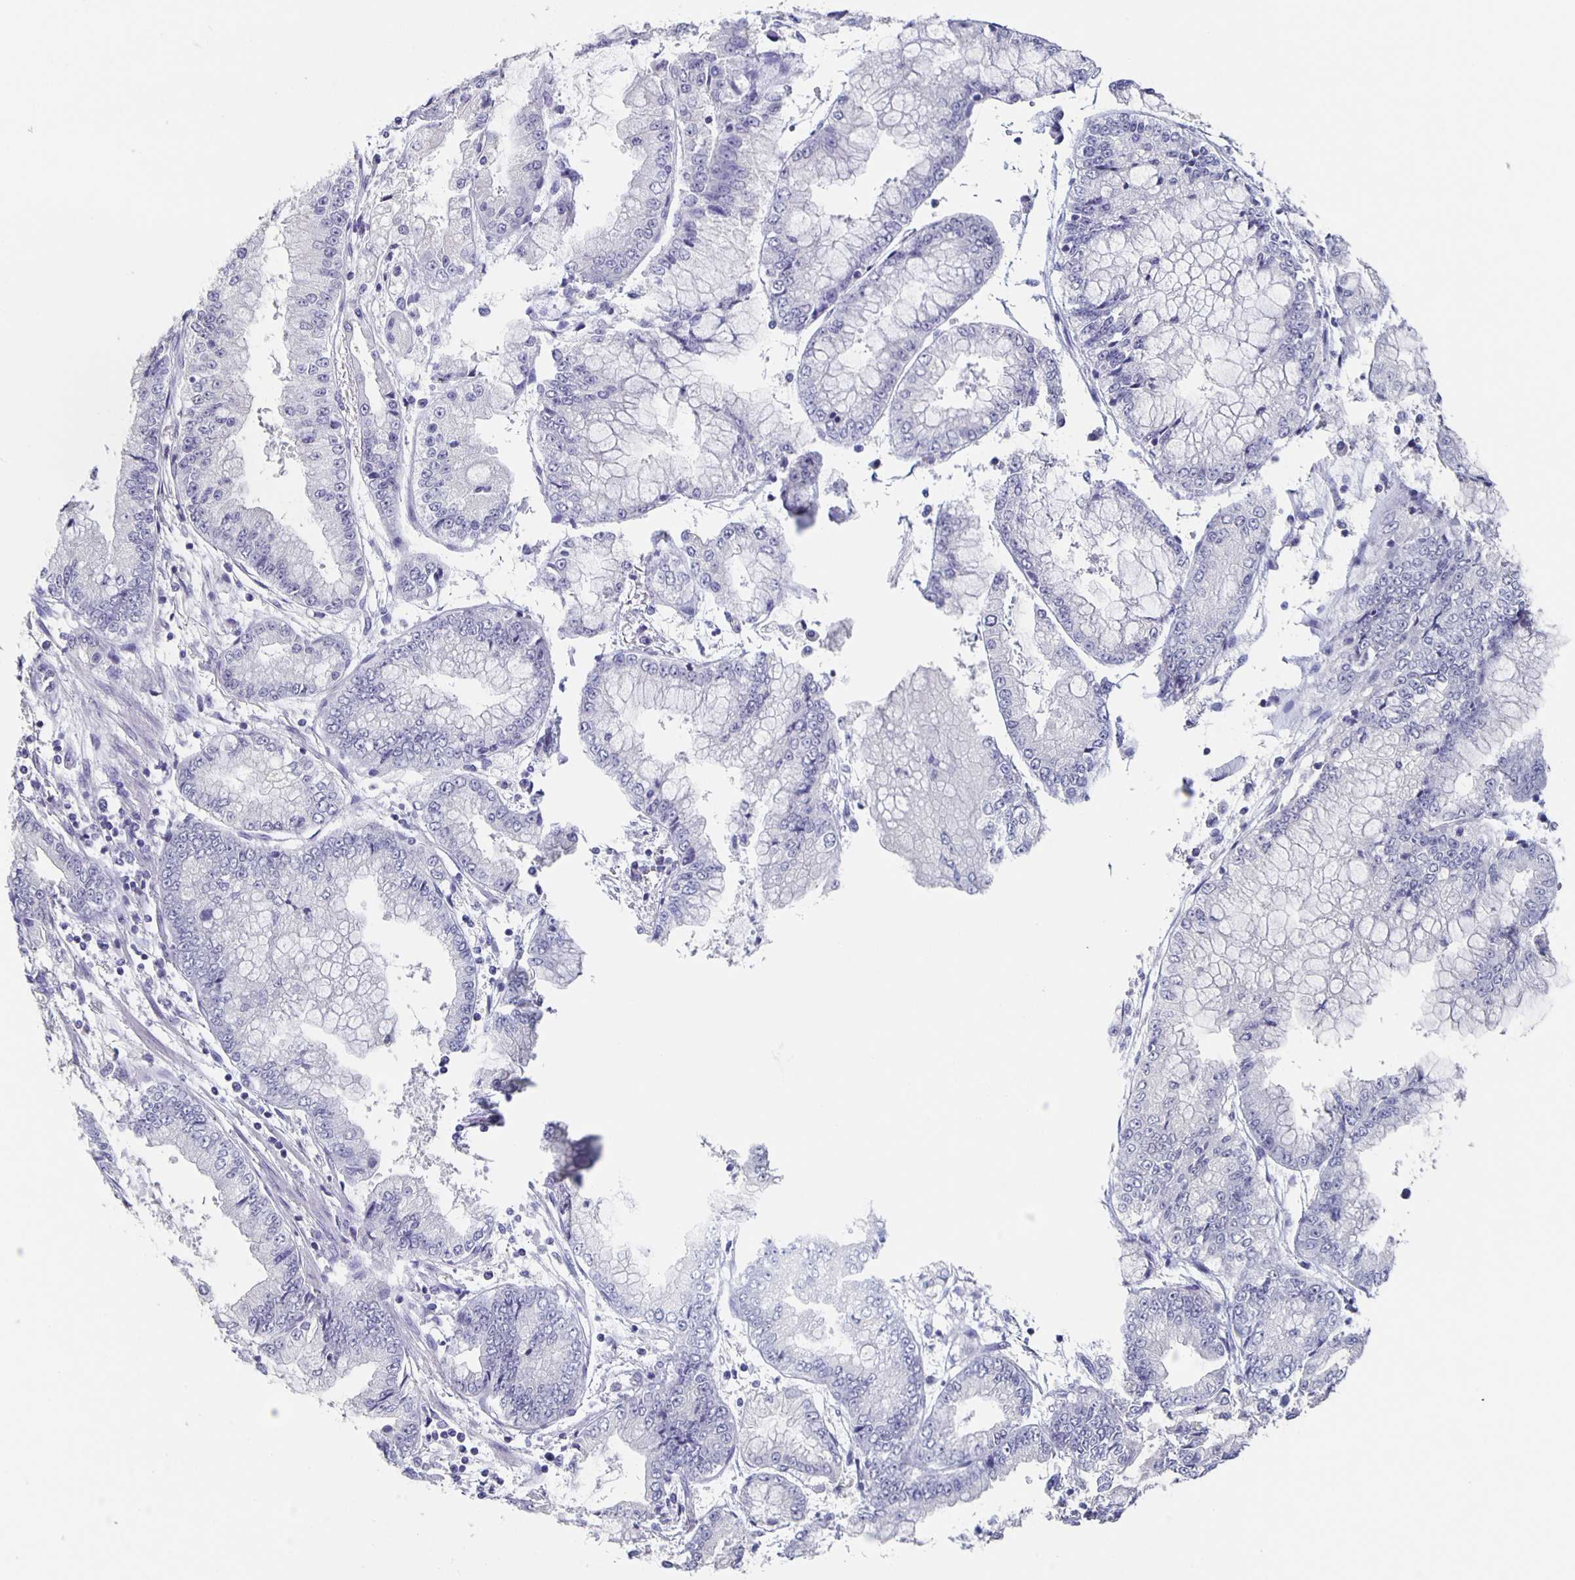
{"staining": {"intensity": "negative", "quantity": "none", "location": "none"}, "tissue": "stomach cancer", "cell_type": "Tumor cells", "image_type": "cancer", "snomed": [{"axis": "morphology", "description": "Adenocarcinoma, NOS"}, {"axis": "topography", "description": "Stomach, upper"}], "caption": "Stomach adenocarcinoma was stained to show a protein in brown. There is no significant positivity in tumor cells. (Stains: DAB immunohistochemistry (IHC) with hematoxylin counter stain, Microscopy: brightfield microscopy at high magnification).", "gene": "CACNA2D2", "patient": {"sex": "female", "age": 74}}